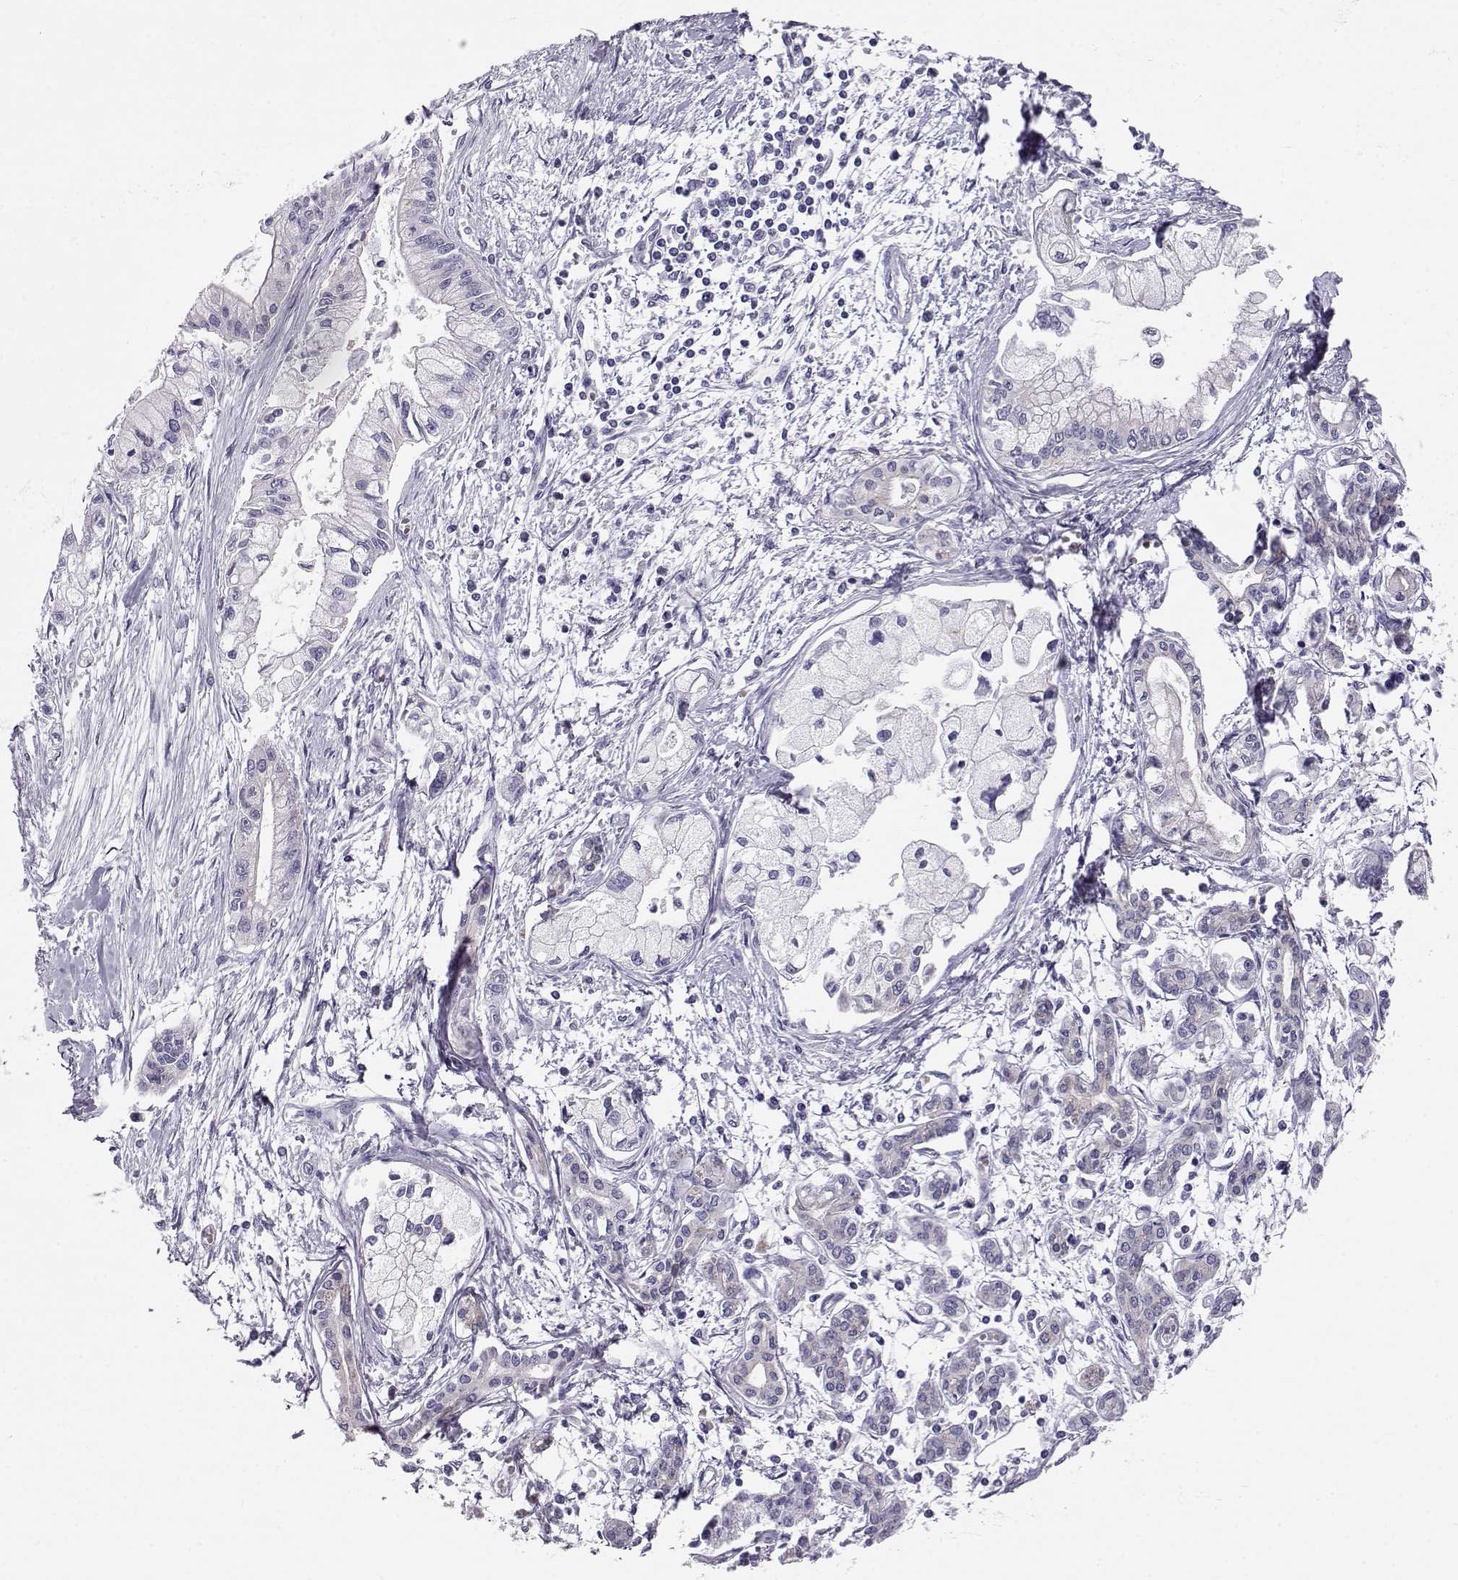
{"staining": {"intensity": "negative", "quantity": "none", "location": "none"}, "tissue": "pancreatic cancer", "cell_type": "Tumor cells", "image_type": "cancer", "snomed": [{"axis": "morphology", "description": "Adenocarcinoma, NOS"}, {"axis": "topography", "description": "Pancreas"}], "caption": "Tumor cells show no significant expression in pancreatic cancer (adenocarcinoma).", "gene": "GPR26", "patient": {"sex": "male", "age": 54}}